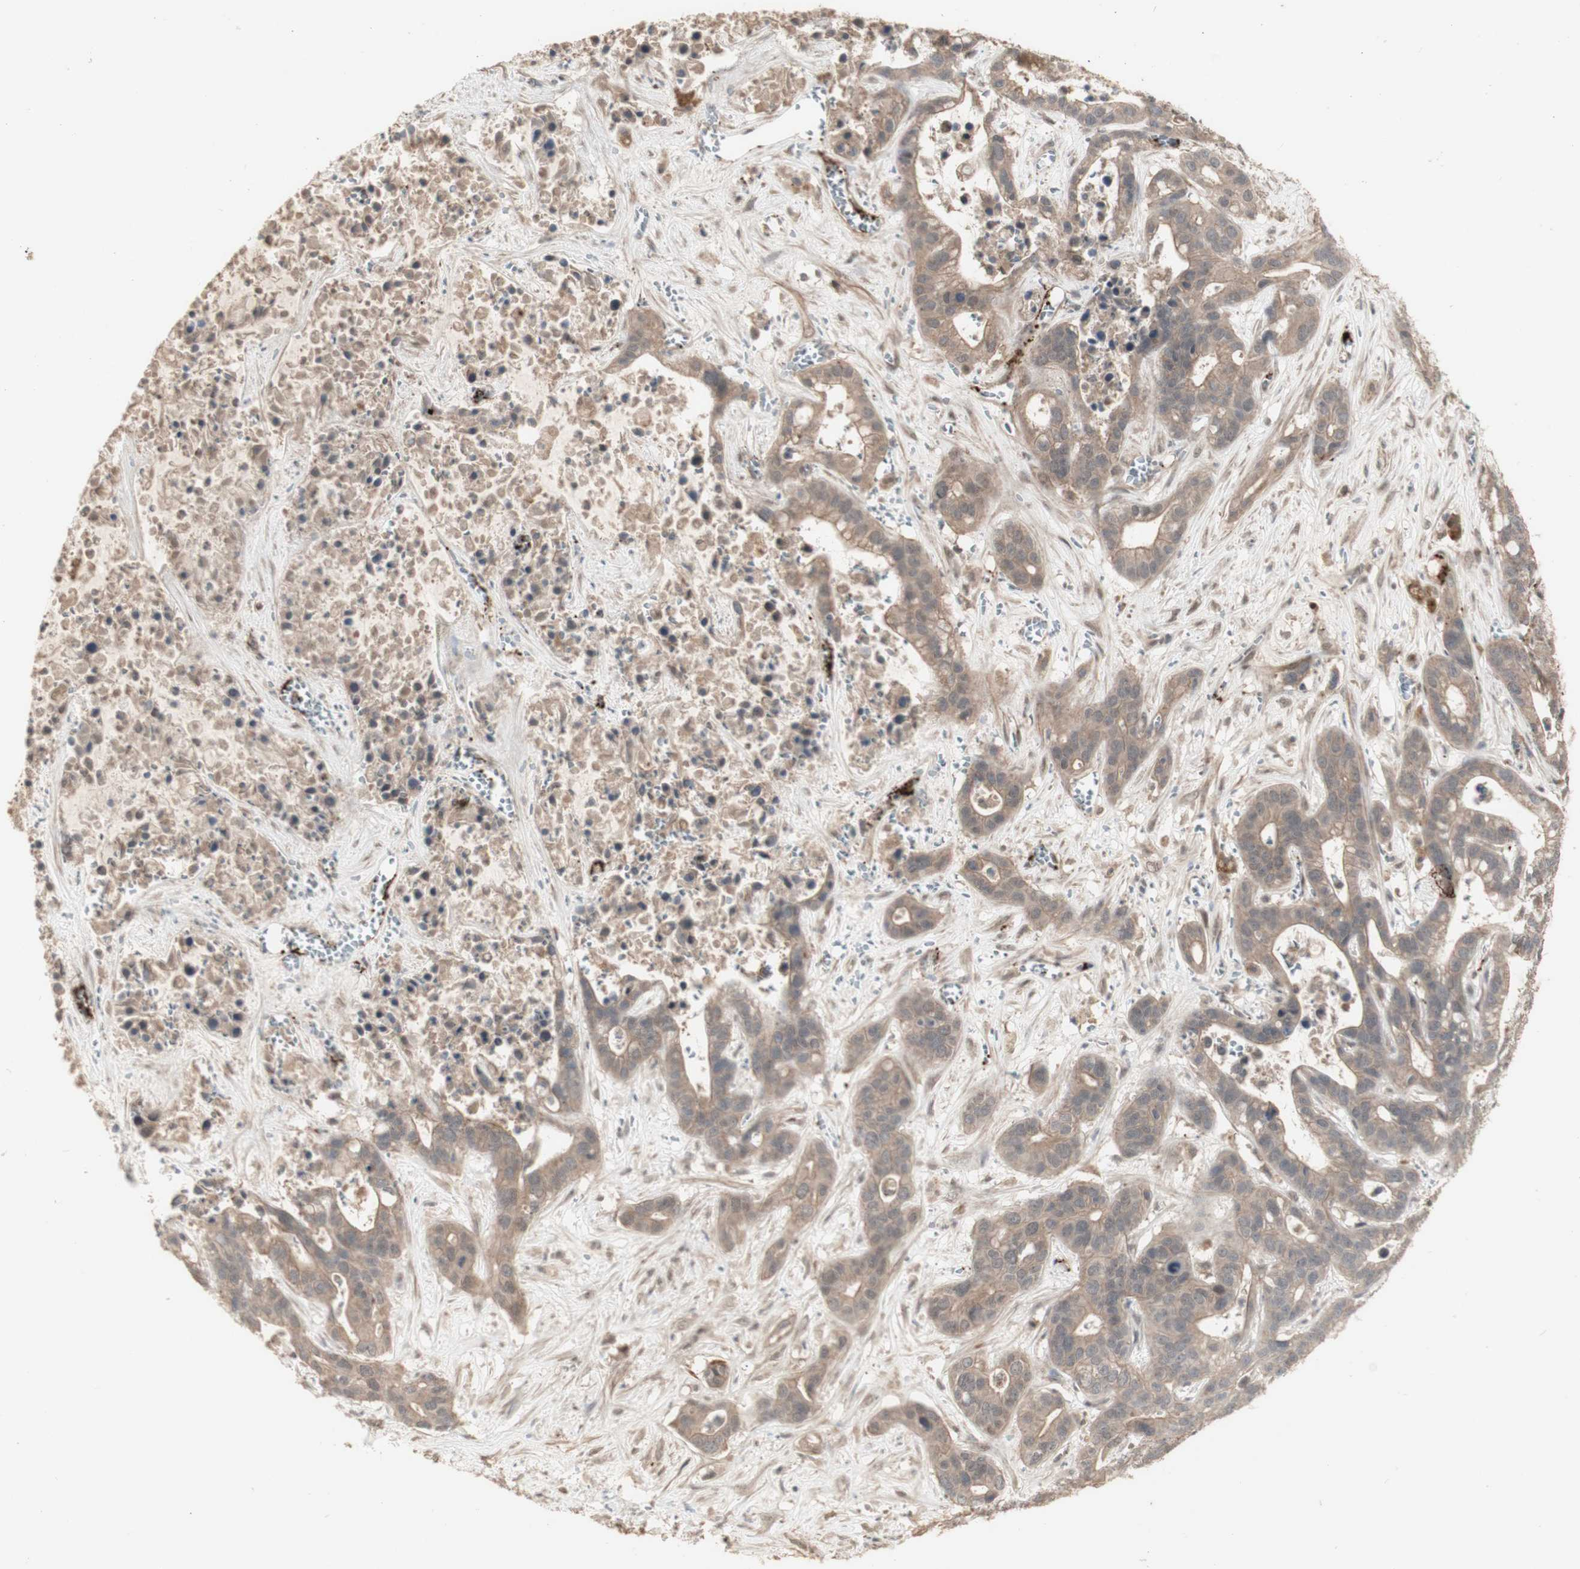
{"staining": {"intensity": "weak", "quantity": ">75%", "location": "cytoplasmic/membranous"}, "tissue": "liver cancer", "cell_type": "Tumor cells", "image_type": "cancer", "snomed": [{"axis": "morphology", "description": "Cholangiocarcinoma"}, {"axis": "topography", "description": "Liver"}], "caption": "Tumor cells display low levels of weak cytoplasmic/membranous positivity in approximately >75% of cells in human liver cancer. The staining is performed using DAB brown chromogen to label protein expression. The nuclei are counter-stained blue using hematoxylin.", "gene": "ALOX12", "patient": {"sex": "female", "age": 65}}